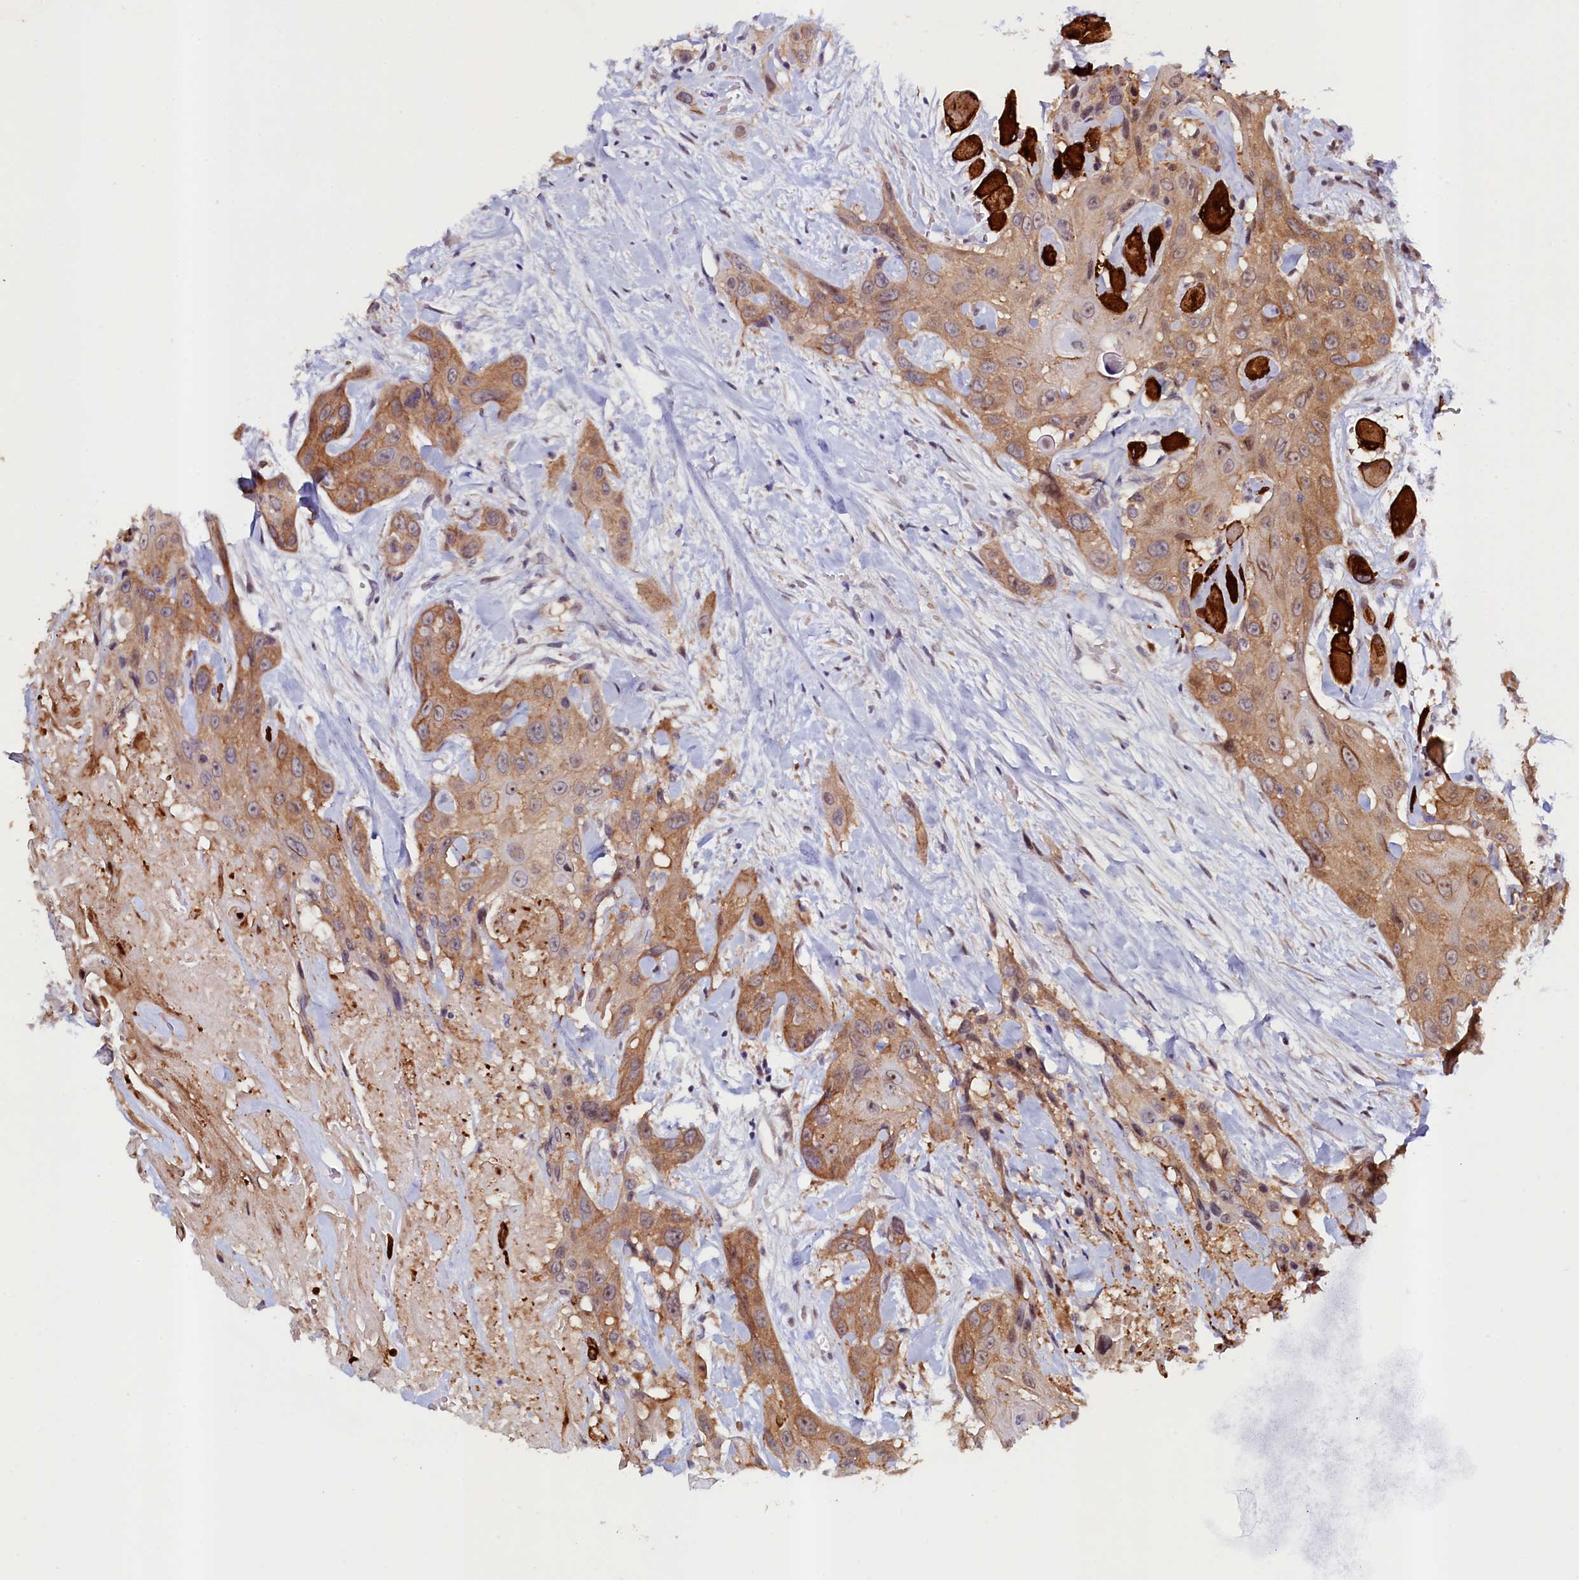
{"staining": {"intensity": "moderate", "quantity": ">75%", "location": "cytoplasmic/membranous"}, "tissue": "head and neck cancer", "cell_type": "Tumor cells", "image_type": "cancer", "snomed": [{"axis": "morphology", "description": "Squamous cell carcinoma, NOS"}, {"axis": "topography", "description": "Head-Neck"}], "caption": "The photomicrograph exhibits staining of head and neck squamous cell carcinoma, revealing moderate cytoplasmic/membranous protein expression (brown color) within tumor cells.", "gene": "PACSIN3", "patient": {"sex": "male", "age": 81}}